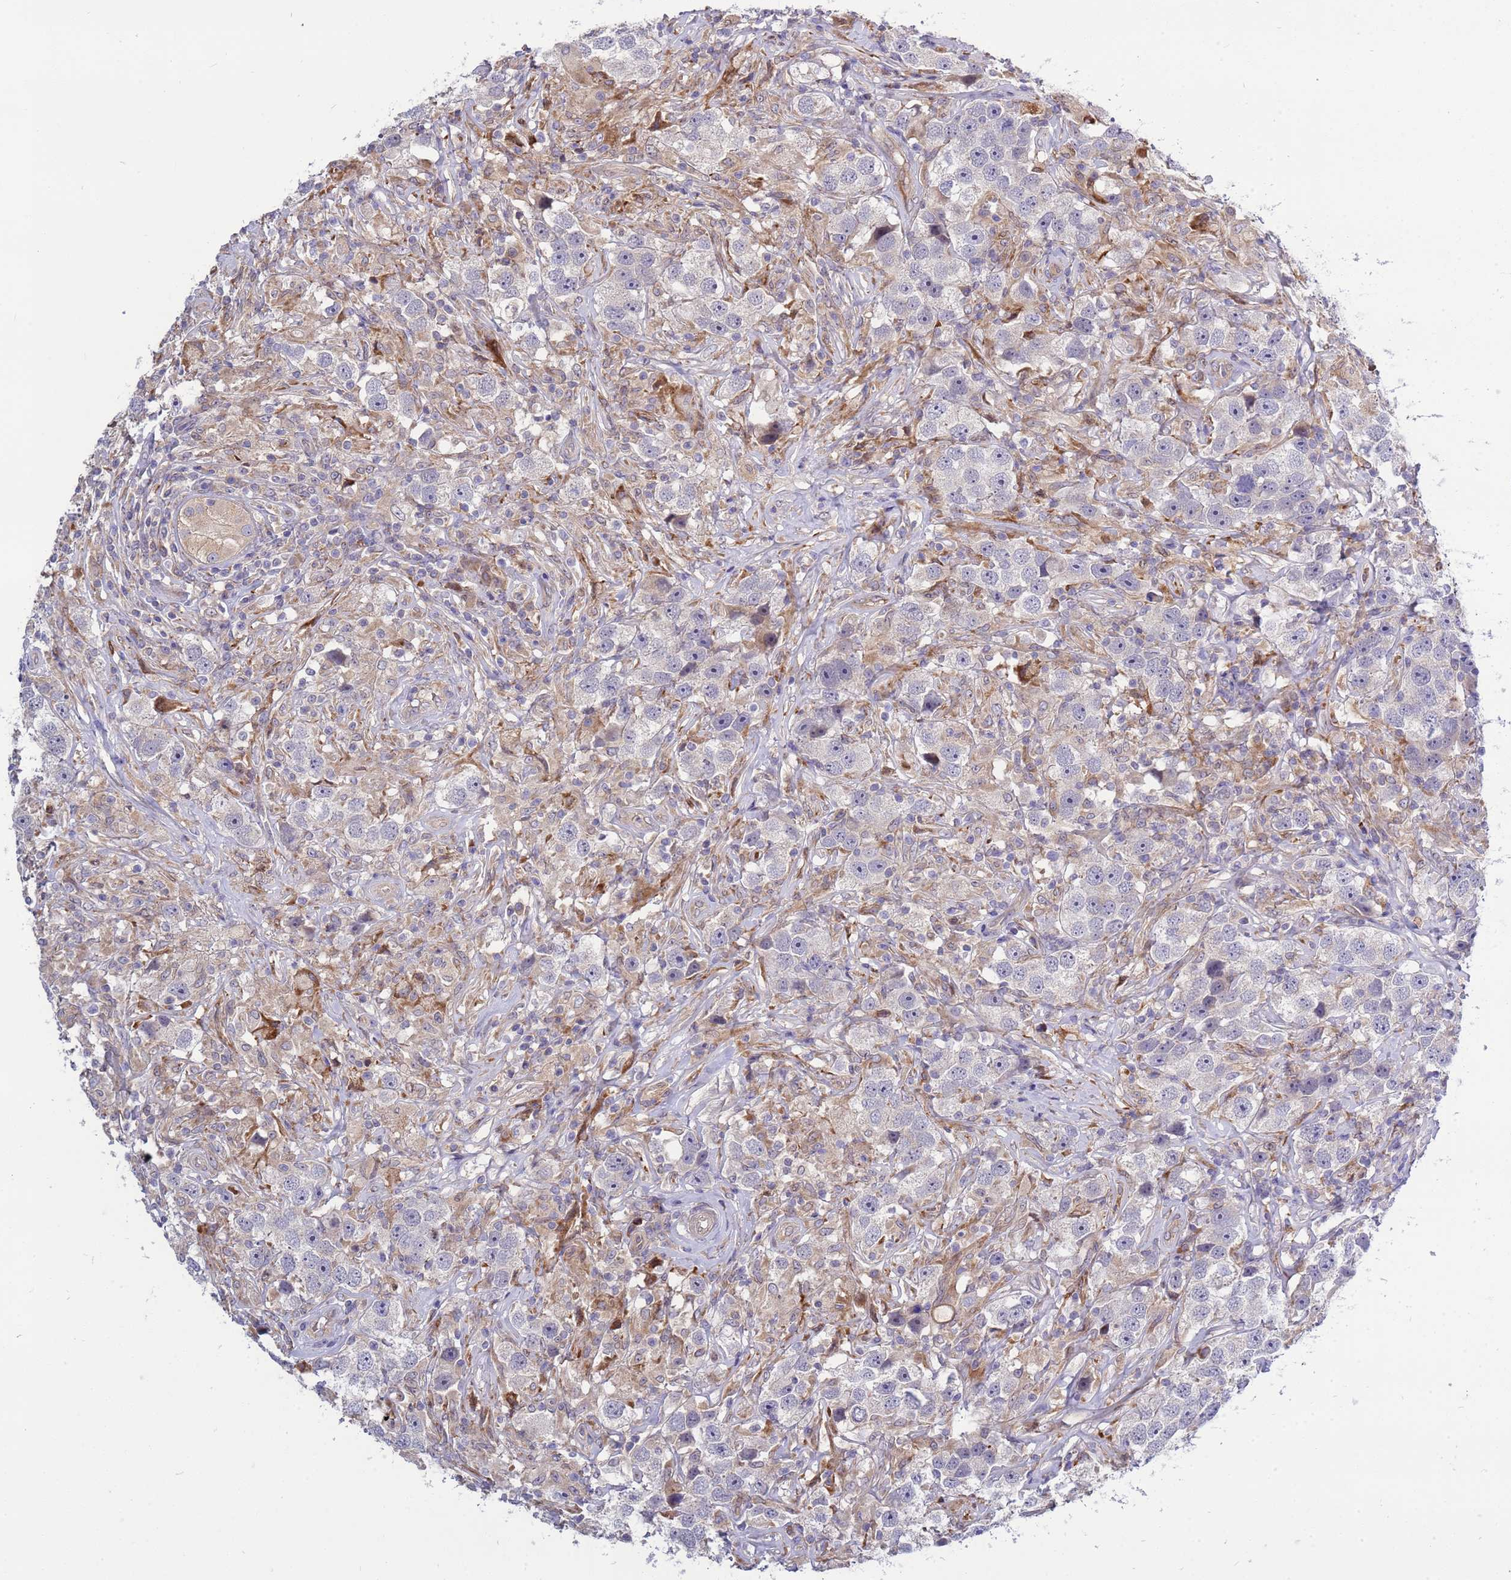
{"staining": {"intensity": "negative", "quantity": "none", "location": "none"}, "tissue": "testis cancer", "cell_type": "Tumor cells", "image_type": "cancer", "snomed": [{"axis": "morphology", "description": "Seminoma, NOS"}, {"axis": "topography", "description": "Testis"}], "caption": "This is a micrograph of IHC staining of seminoma (testis), which shows no staining in tumor cells.", "gene": "RAPGEF4", "patient": {"sex": "male", "age": 49}}